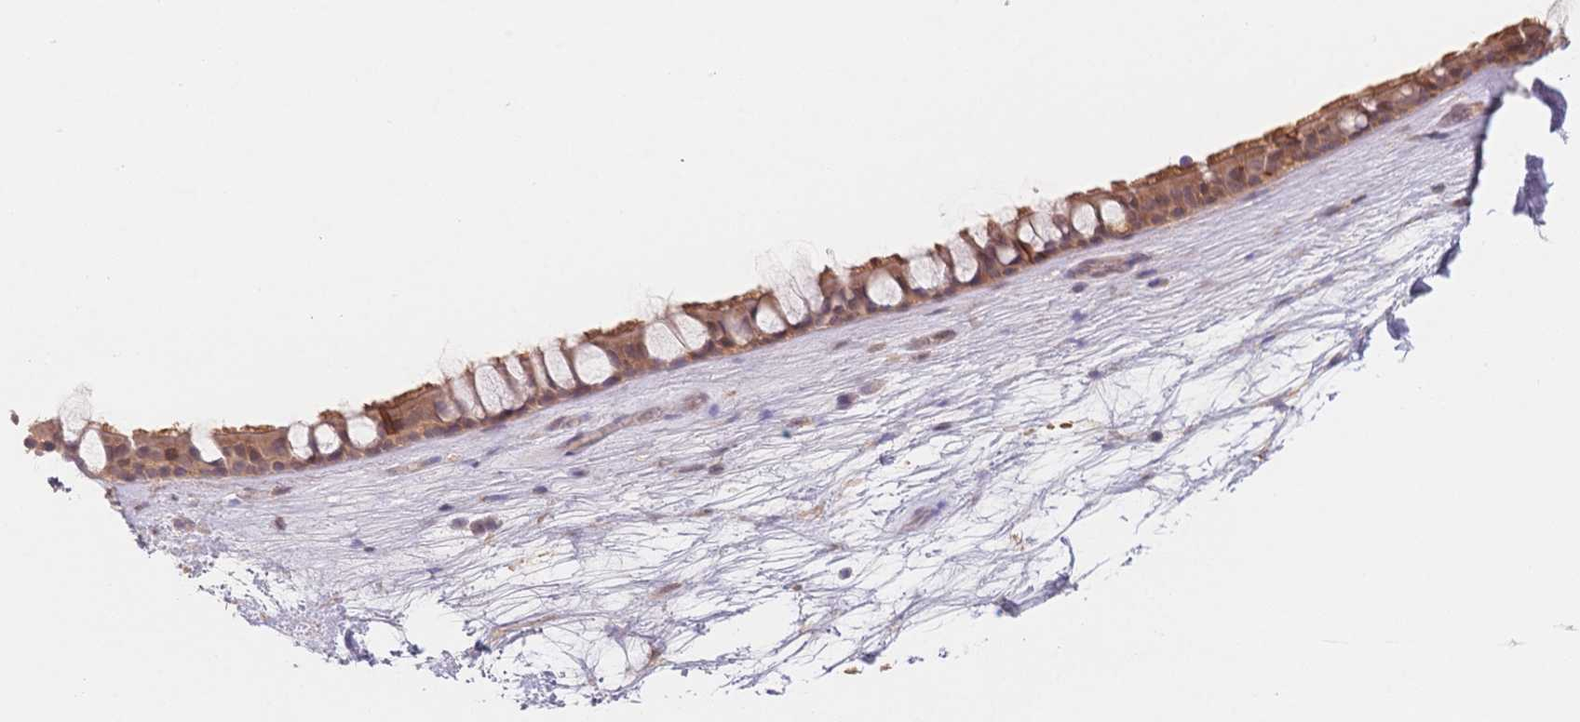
{"staining": {"intensity": "strong", "quantity": "25%-75%", "location": "cytoplasmic/membranous"}, "tissue": "nasopharynx", "cell_type": "Respiratory epithelial cells", "image_type": "normal", "snomed": [{"axis": "morphology", "description": "Normal tissue, NOS"}, {"axis": "topography", "description": "Nasopharynx"}], "caption": "Brown immunohistochemical staining in normal nasopharynx demonstrates strong cytoplasmic/membranous staining in about 25%-75% of respiratory epithelial cells.", "gene": "C12orf75", "patient": {"sex": "male", "age": 68}}